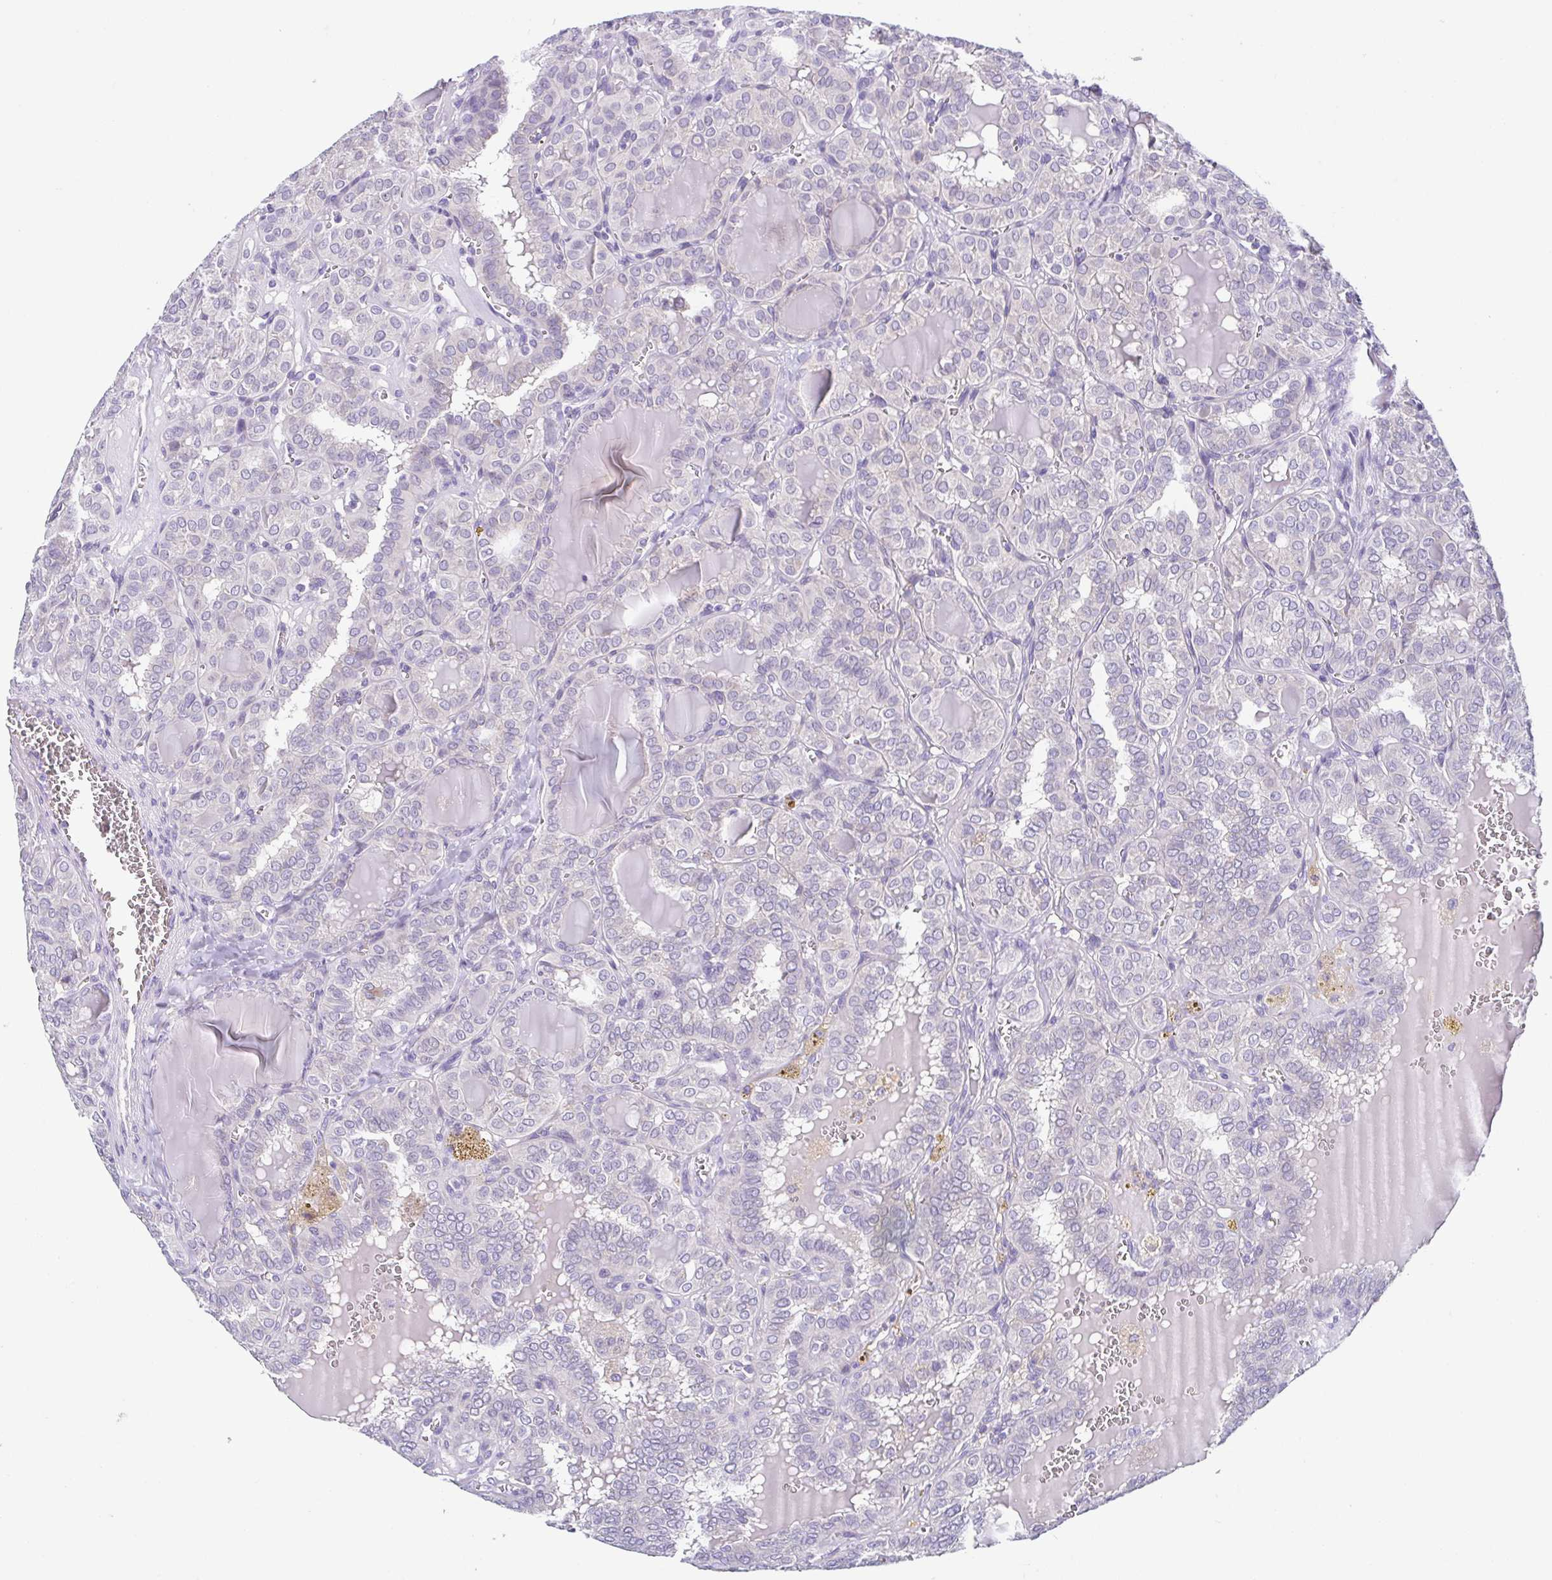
{"staining": {"intensity": "negative", "quantity": "none", "location": "none"}, "tissue": "thyroid cancer", "cell_type": "Tumor cells", "image_type": "cancer", "snomed": [{"axis": "morphology", "description": "Papillary adenocarcinoma, NOS"}, {"axis": "topography", "description": "Thyroid gland"}], "caption": "Thyroid cancer stained for a protein using IHC reveals no staining tumor cells.", "gene": "RDH11", "patient": {"sex": "female", "age": 41}}